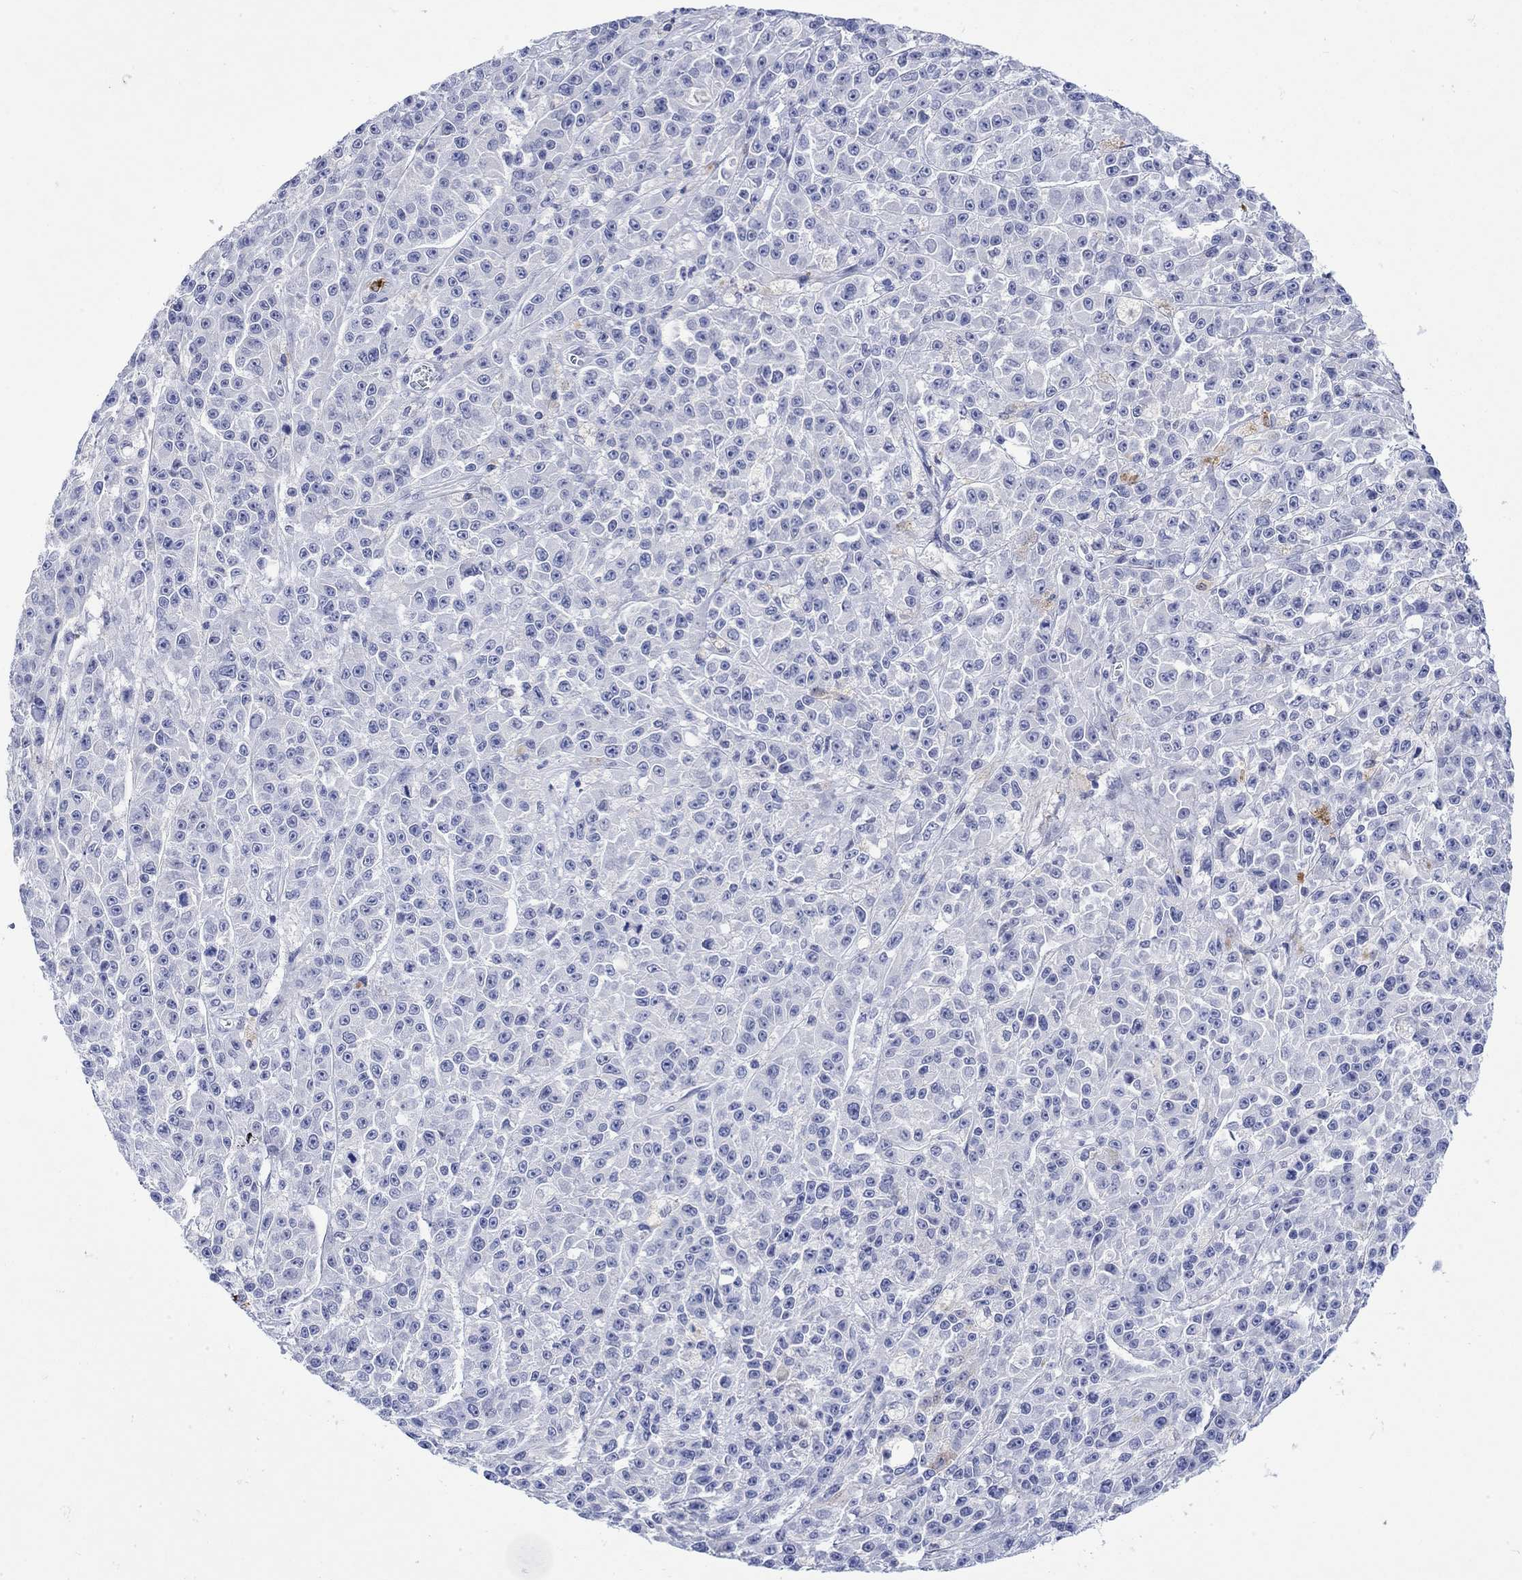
{"staining": {"intensity": "negative", "quantity": "none", "location": "none"}, "tissue": "melanoma", "cell_type": "Tumor cells", "image_type": "cancer", "snomed": [{"axis": "morphology", "description": "Malignant melanoma, NOS"}, {"axis": "topography", "description": "Skin"}], "caption": "The micrograph demonstrates no staining of tumor cells in malignant melanoma.", "gene": "LINGO3", "patient": {"sex": "female", "age": 58}}